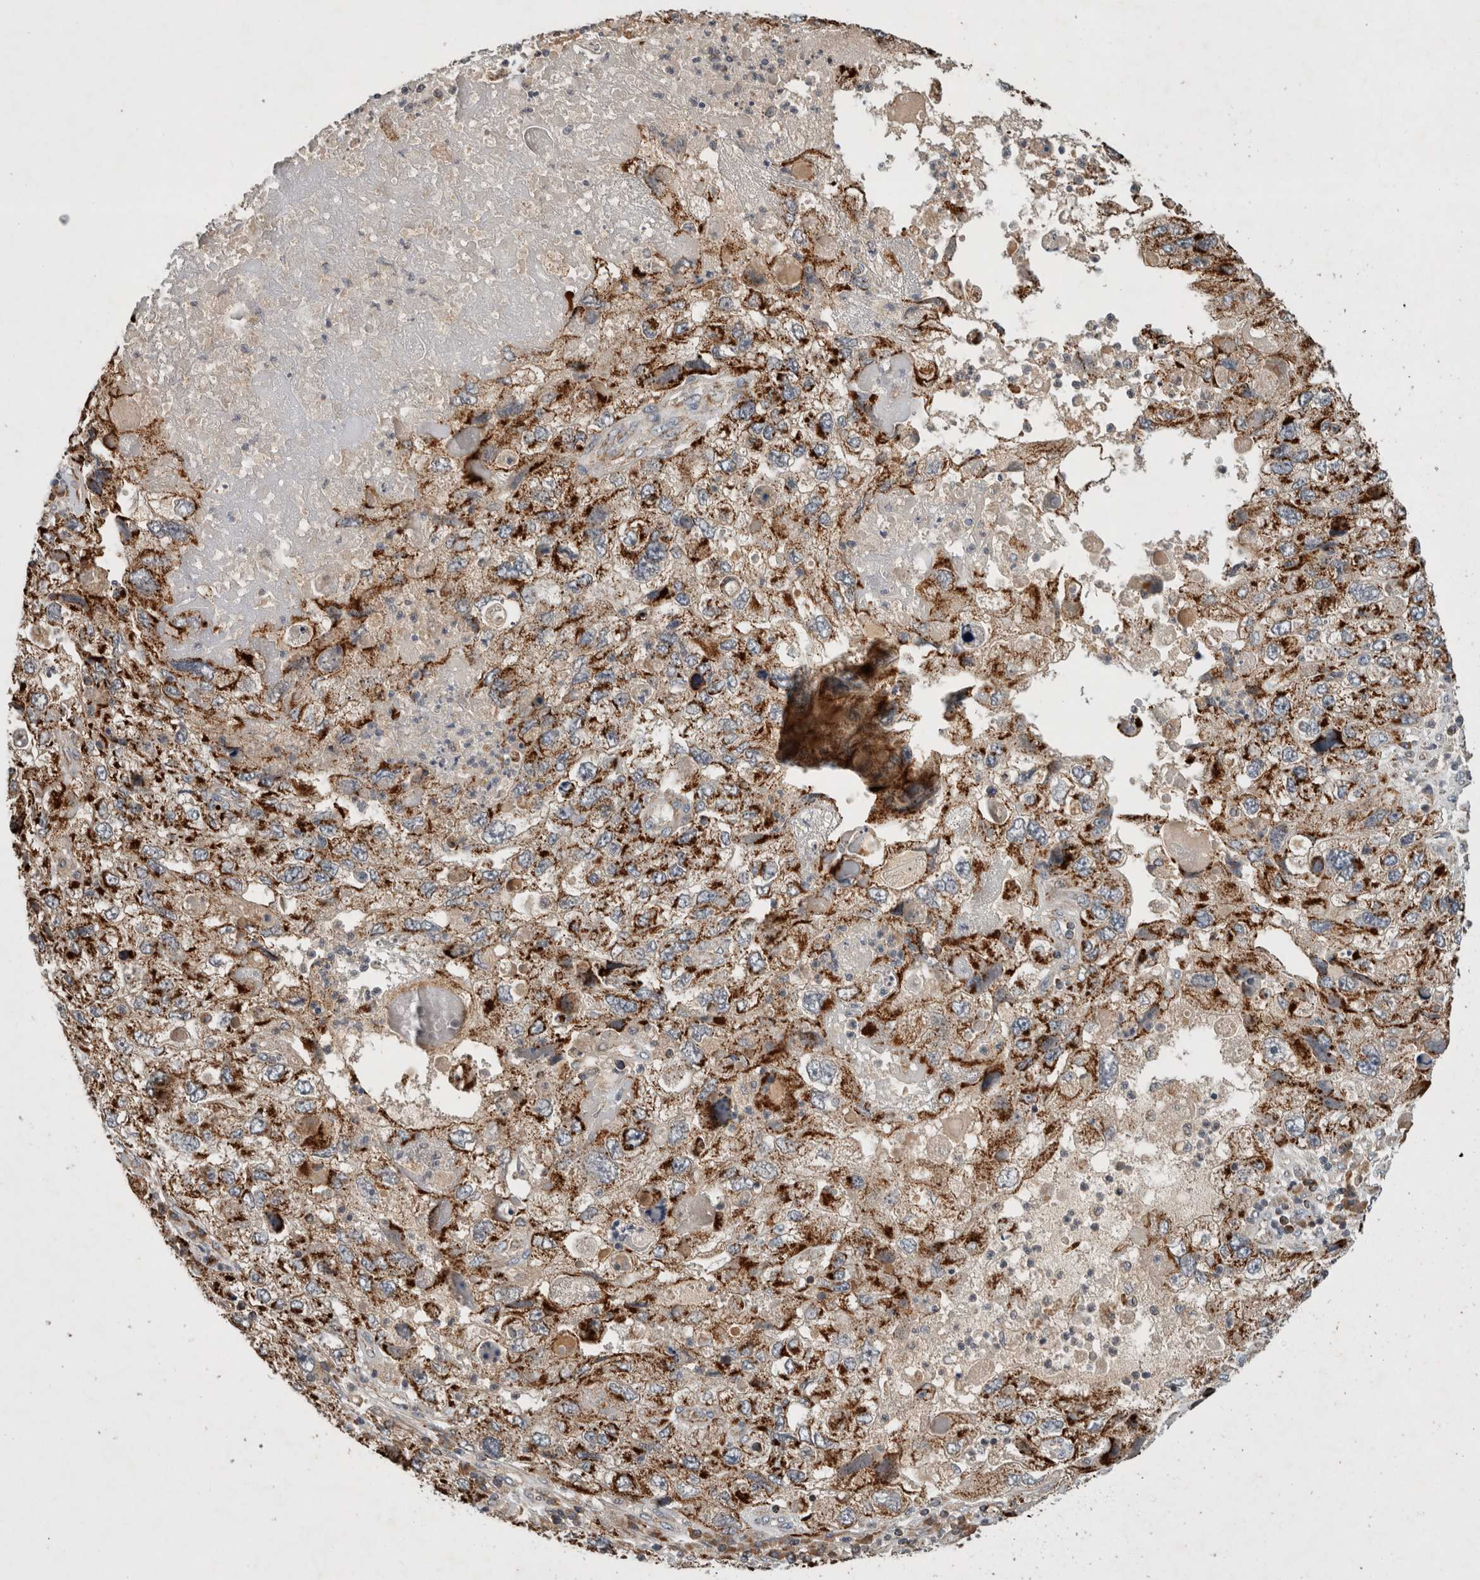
{"staining": {"intensity": "strong", "quantity": ">75%", "location": "cytoplasmic/membranous"}, "tissue": "endometrial cancer", "cell_type": "Tumor cells", "image_type": "cancer", "snomed": [{"axis": "morphology", "description": "Adenocarcinoma, NOS"}, {"axis": "topography", "description": "Endometrium"}], "caption": "Immunohistochemistry (IHC) of endometrial cancer exhibits high levels of strong cytoplasmic/membranous expression in approximately >75% of tumor cells.", "gene": "AMPD1", "patient": {"sex": "female", "age": 49}}